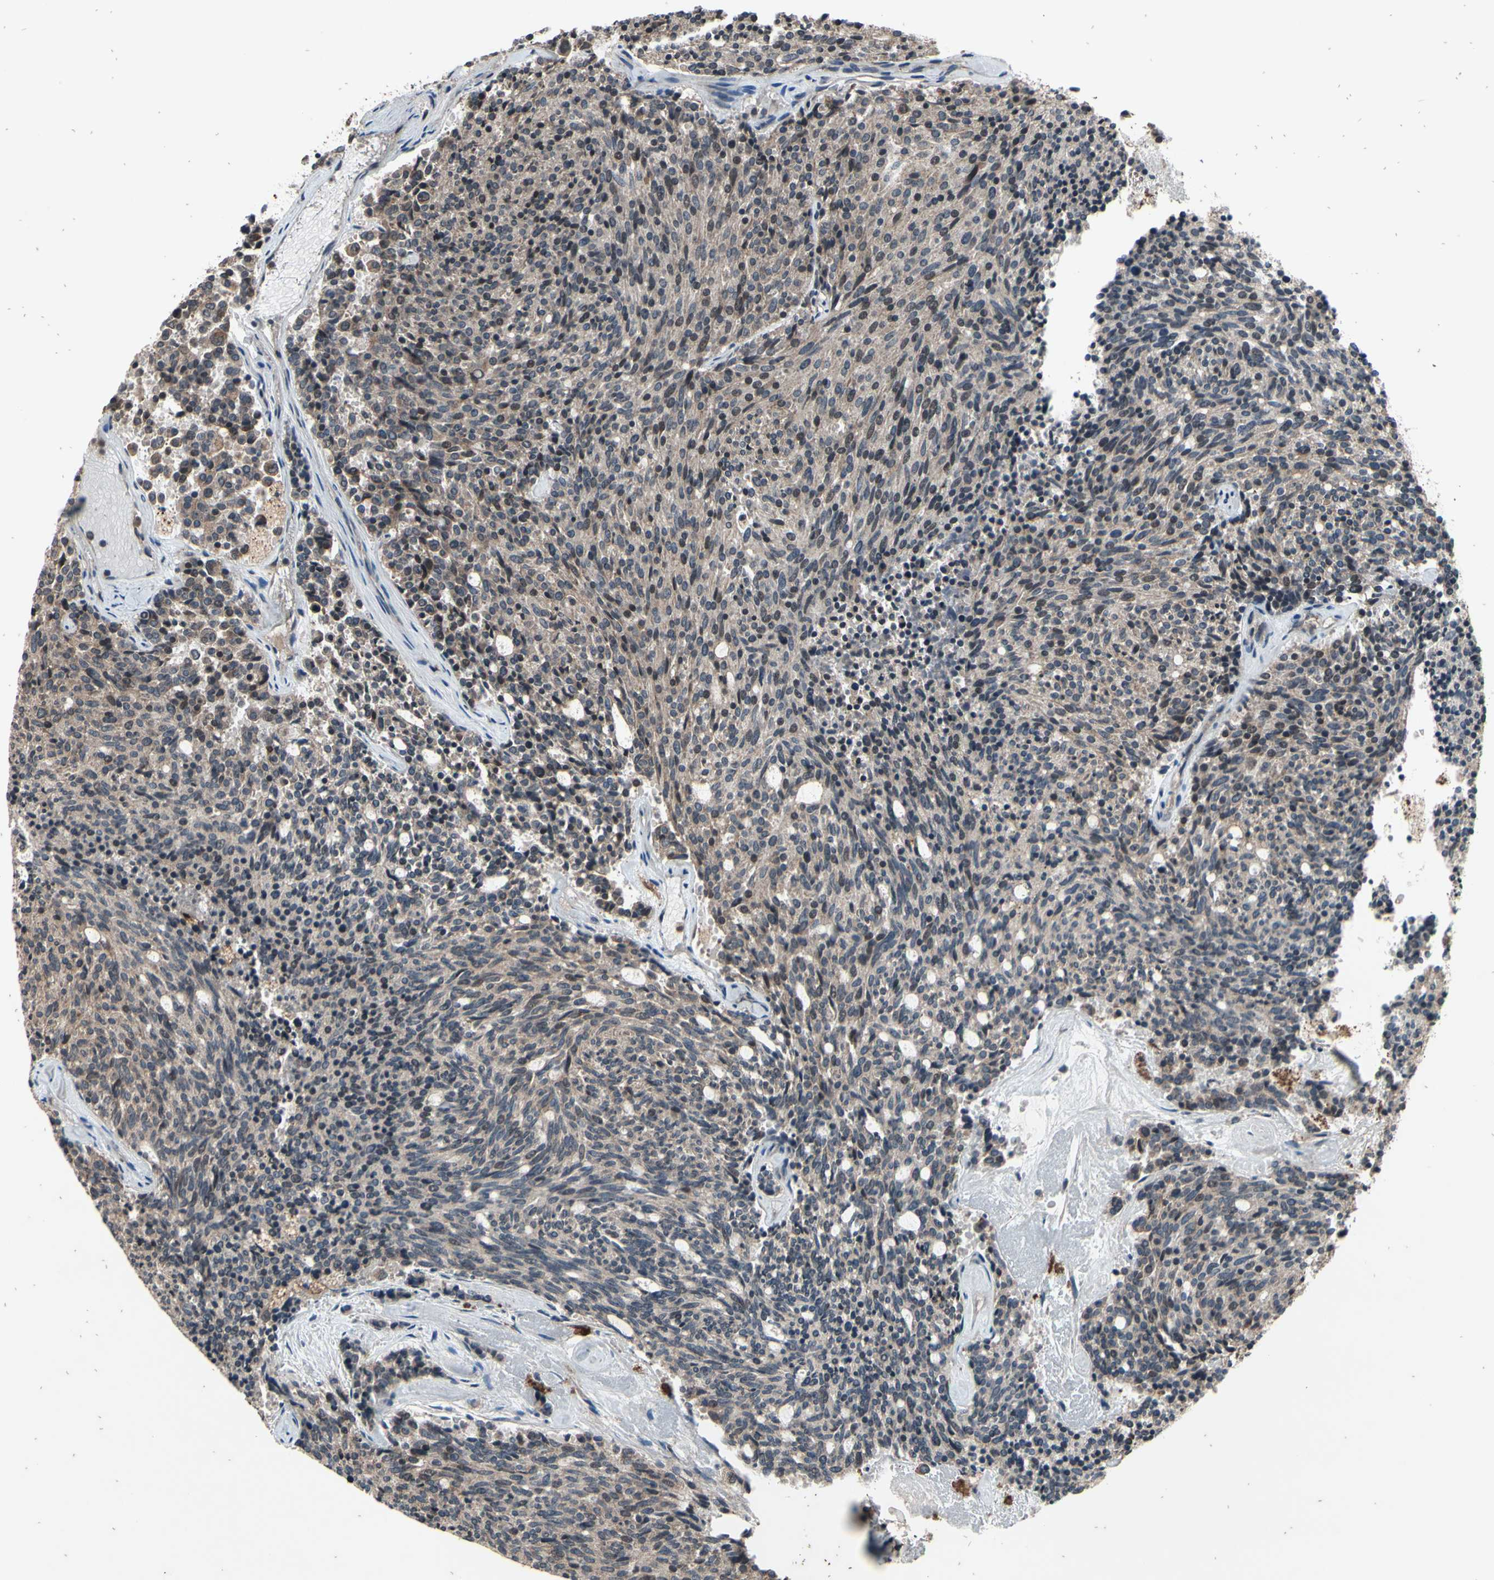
{"staining": {"intensity": "weak", "quantity": ">75%", "location": "cytoplasmic/membranous,nuclear"}, "tissue": "carcinoid", "cell_type": "Tumor cells", "image_type": "cancer", "snomed": [{"axis": "morphology", "description": "Carcinoid, malignant, NOS"}, {"axis": "topography", "description": "Pancreas"}], "caption": "The micrograph demonstrates a brown stain indicating the presence of a protein in the cytoplasmic/membranous and nuclear of tumor cells in carcinoid (malignant).", "gene": "MBTPS2", "patient": {"sex": "female", "age": 54}}